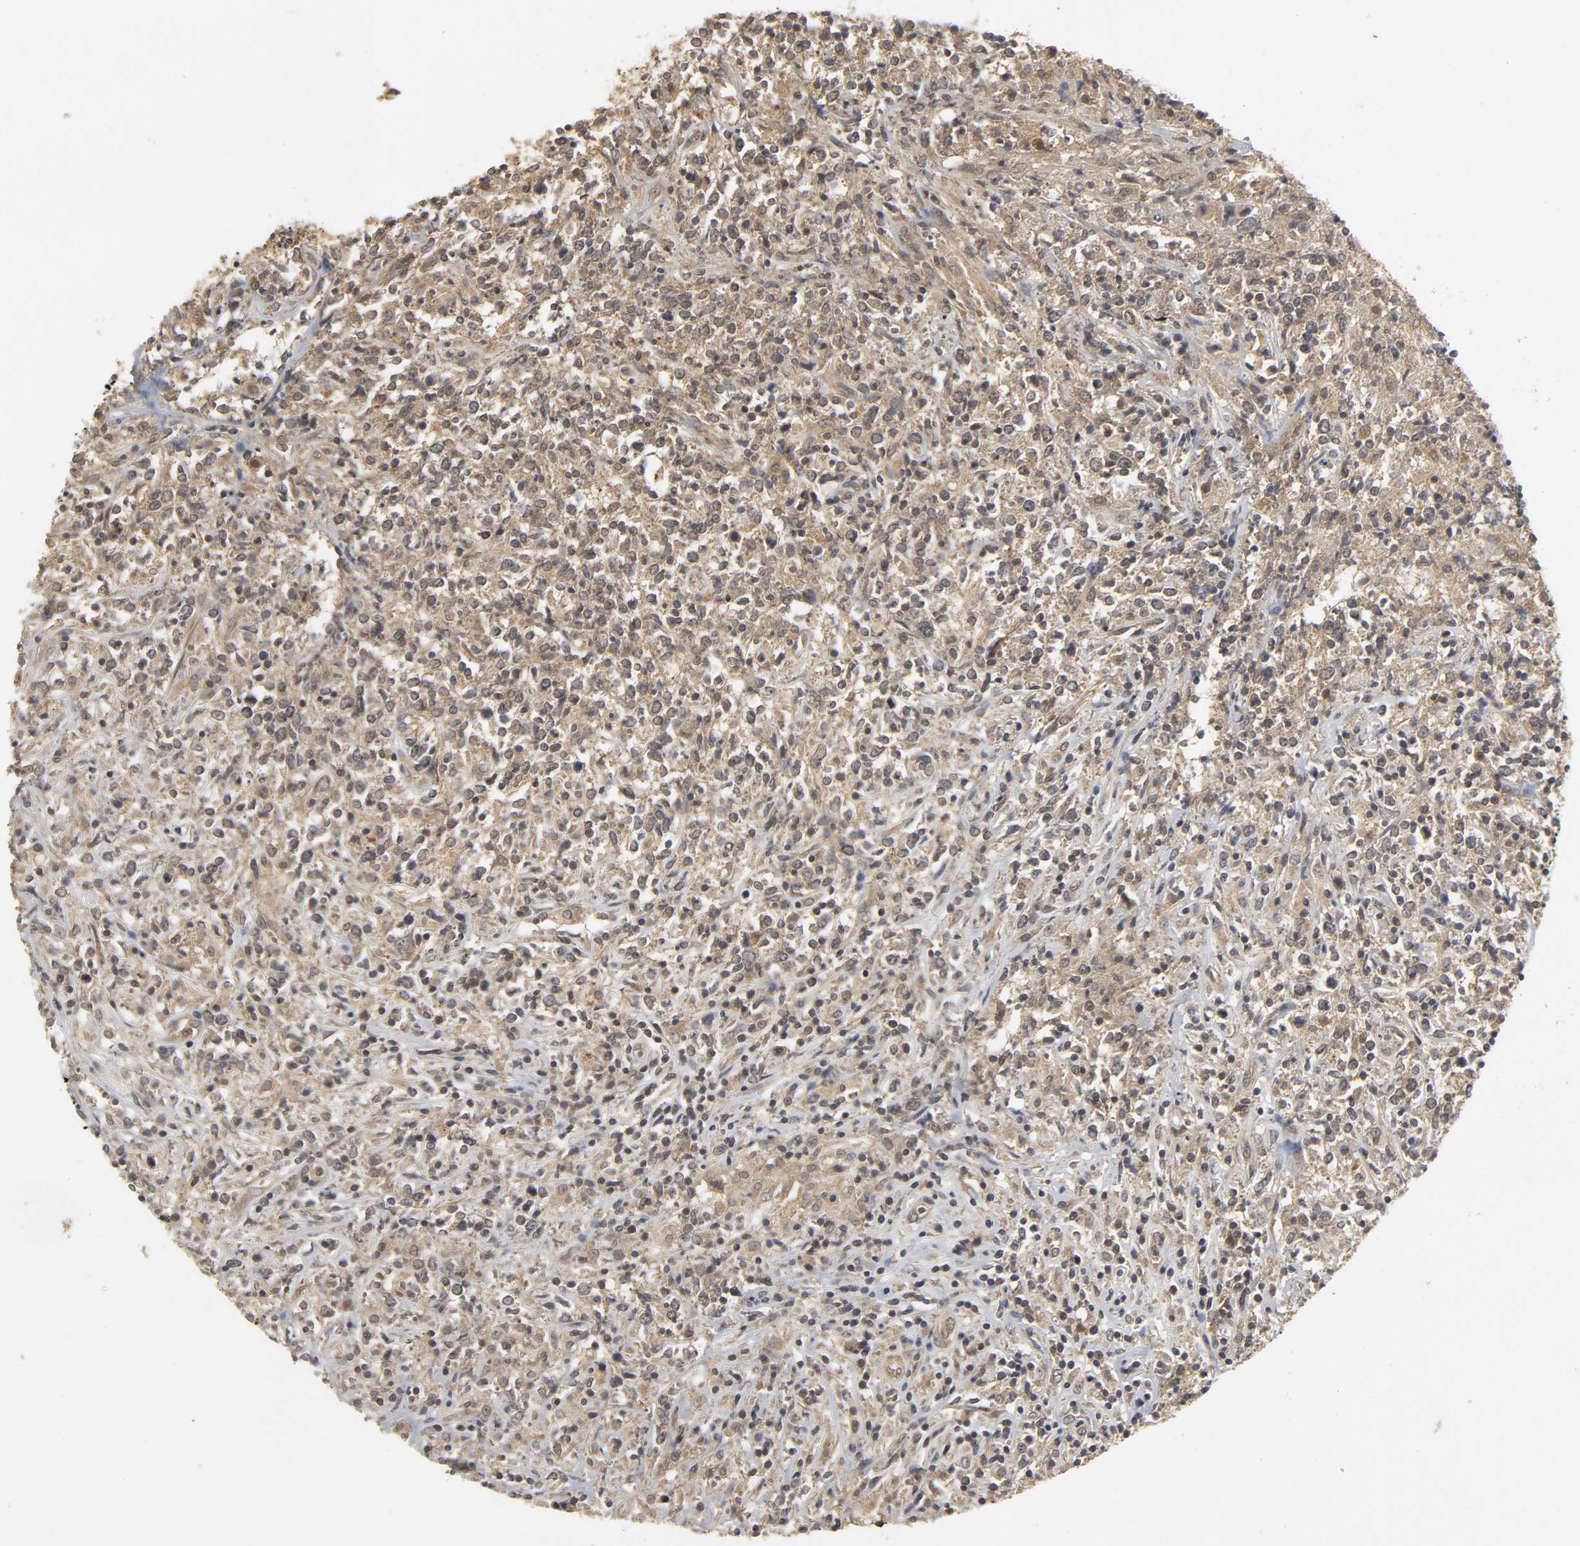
{"staining": {"intensity": "moderate", "quantity": ">75%", "location": "cytoplasmic/membranous"}, "tissue": "lymphoma", "cell_type": "Tumor cells", "image_type": "cancer", "snomed": [{"axis": "morphology", "description": "Malignant lymphoma, non-Hodgkin's type, High grade"}, {"axis": "topography", "description": "Lymph node"}], "caption": "Malignant lymphoma, non-Hodgkin's type (high-grade) stained with a brown dye reveals moderate cytoplasmic/membranous positive expression in approximately >75% of tumor cells.", "gene": "TRAF6", "patient": {"sex": "female", "age": 84}}